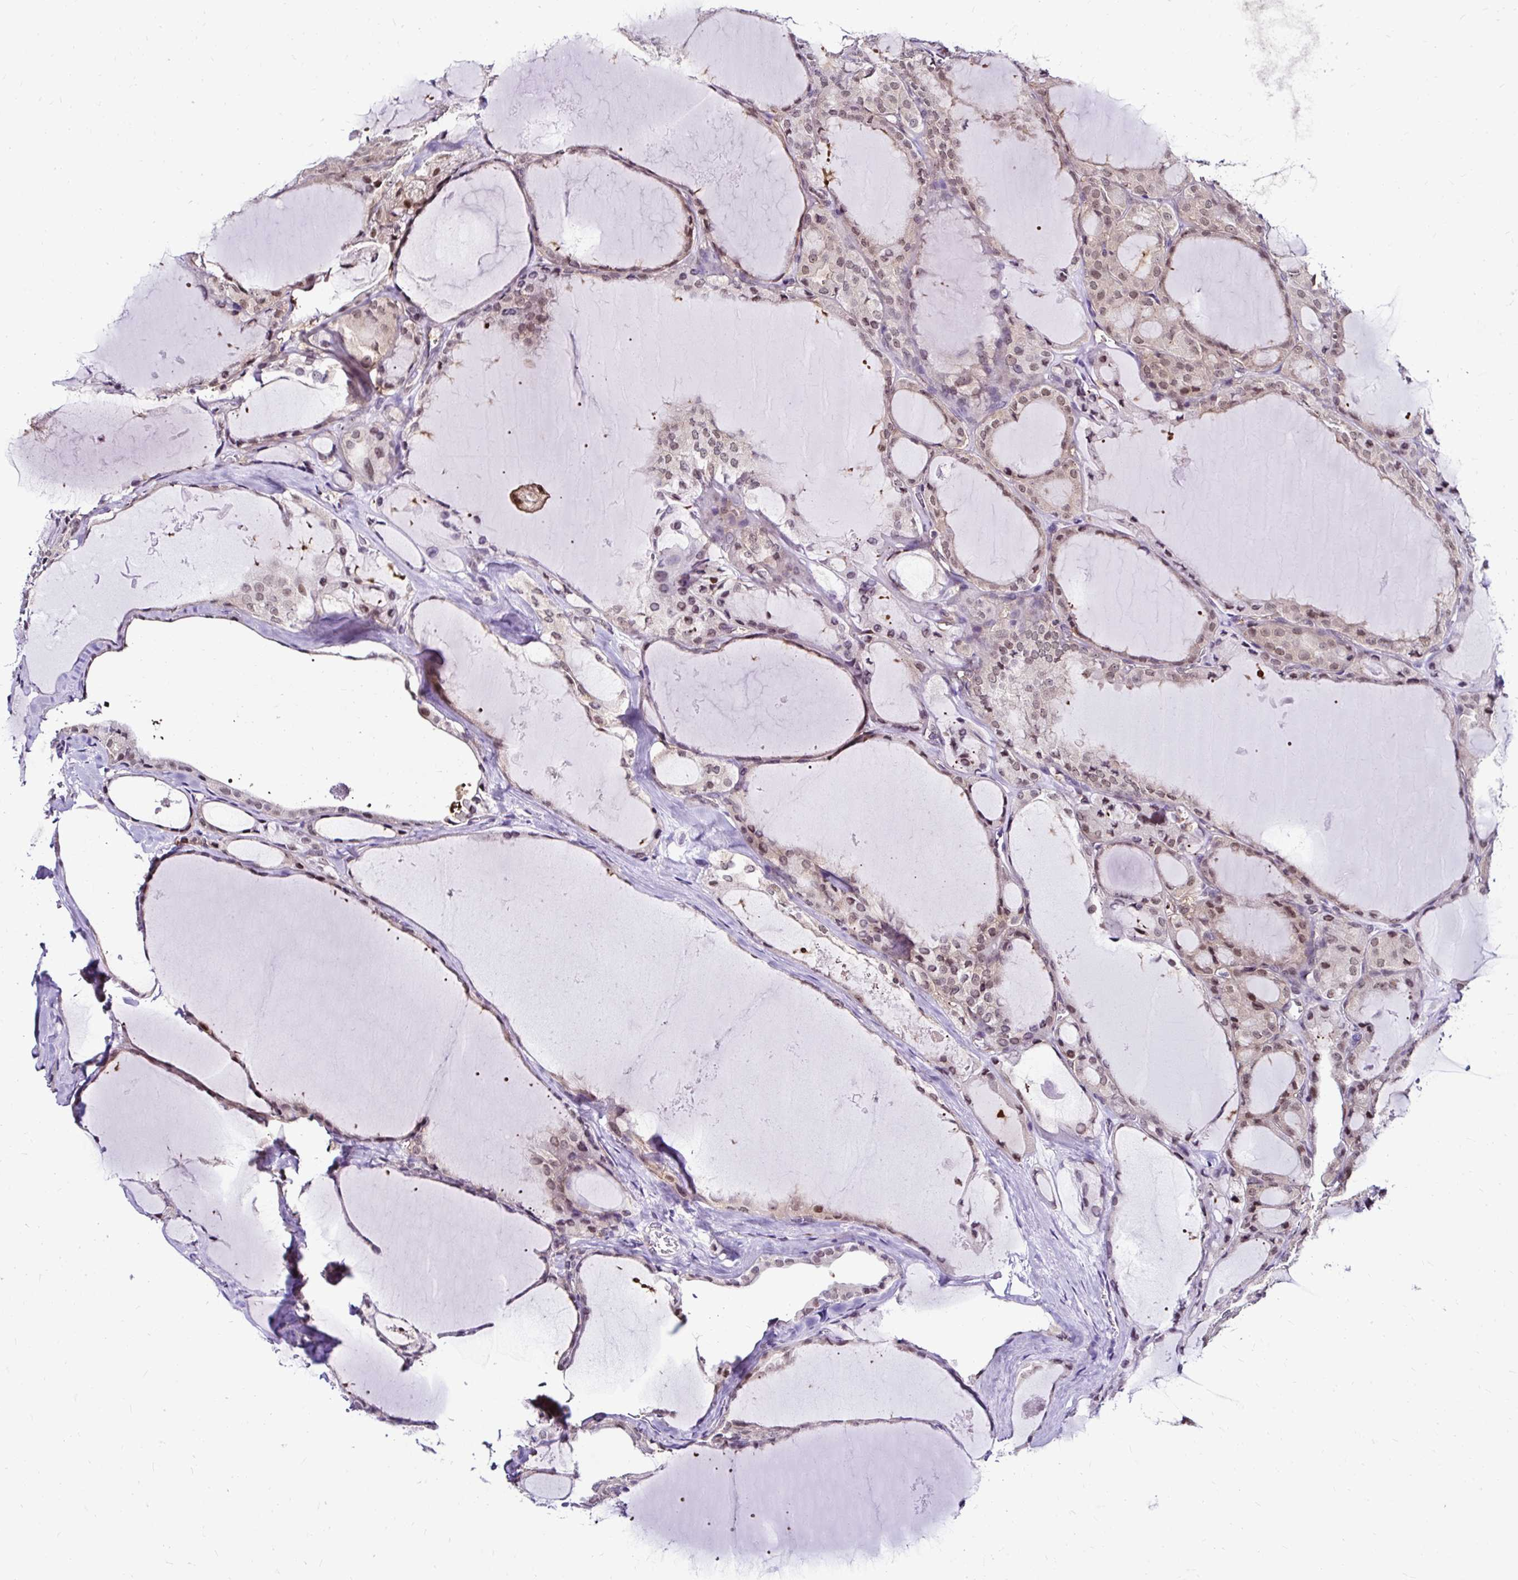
{"staining": {"intensity": "weak", "quantity": ">75%", "location": "nuclear"}, "tissue": "thyroid cancer", "cell_type": "Tumor cells", "image_type": "cancer", "snomed": [{"axis": "morphology", "description": "Papillary adenocarcinoma, NOS"}, {"axis": "topography", "description": "Thyroid gland"}], "caption": "A brown stain shows weak nuclear staining of a protein in thyroid cancer tumor cells. (IHC, brightfield microscopy, high magnification).", "gene": "PSMD3", "patient": {"sex": "male", "age": 87}}